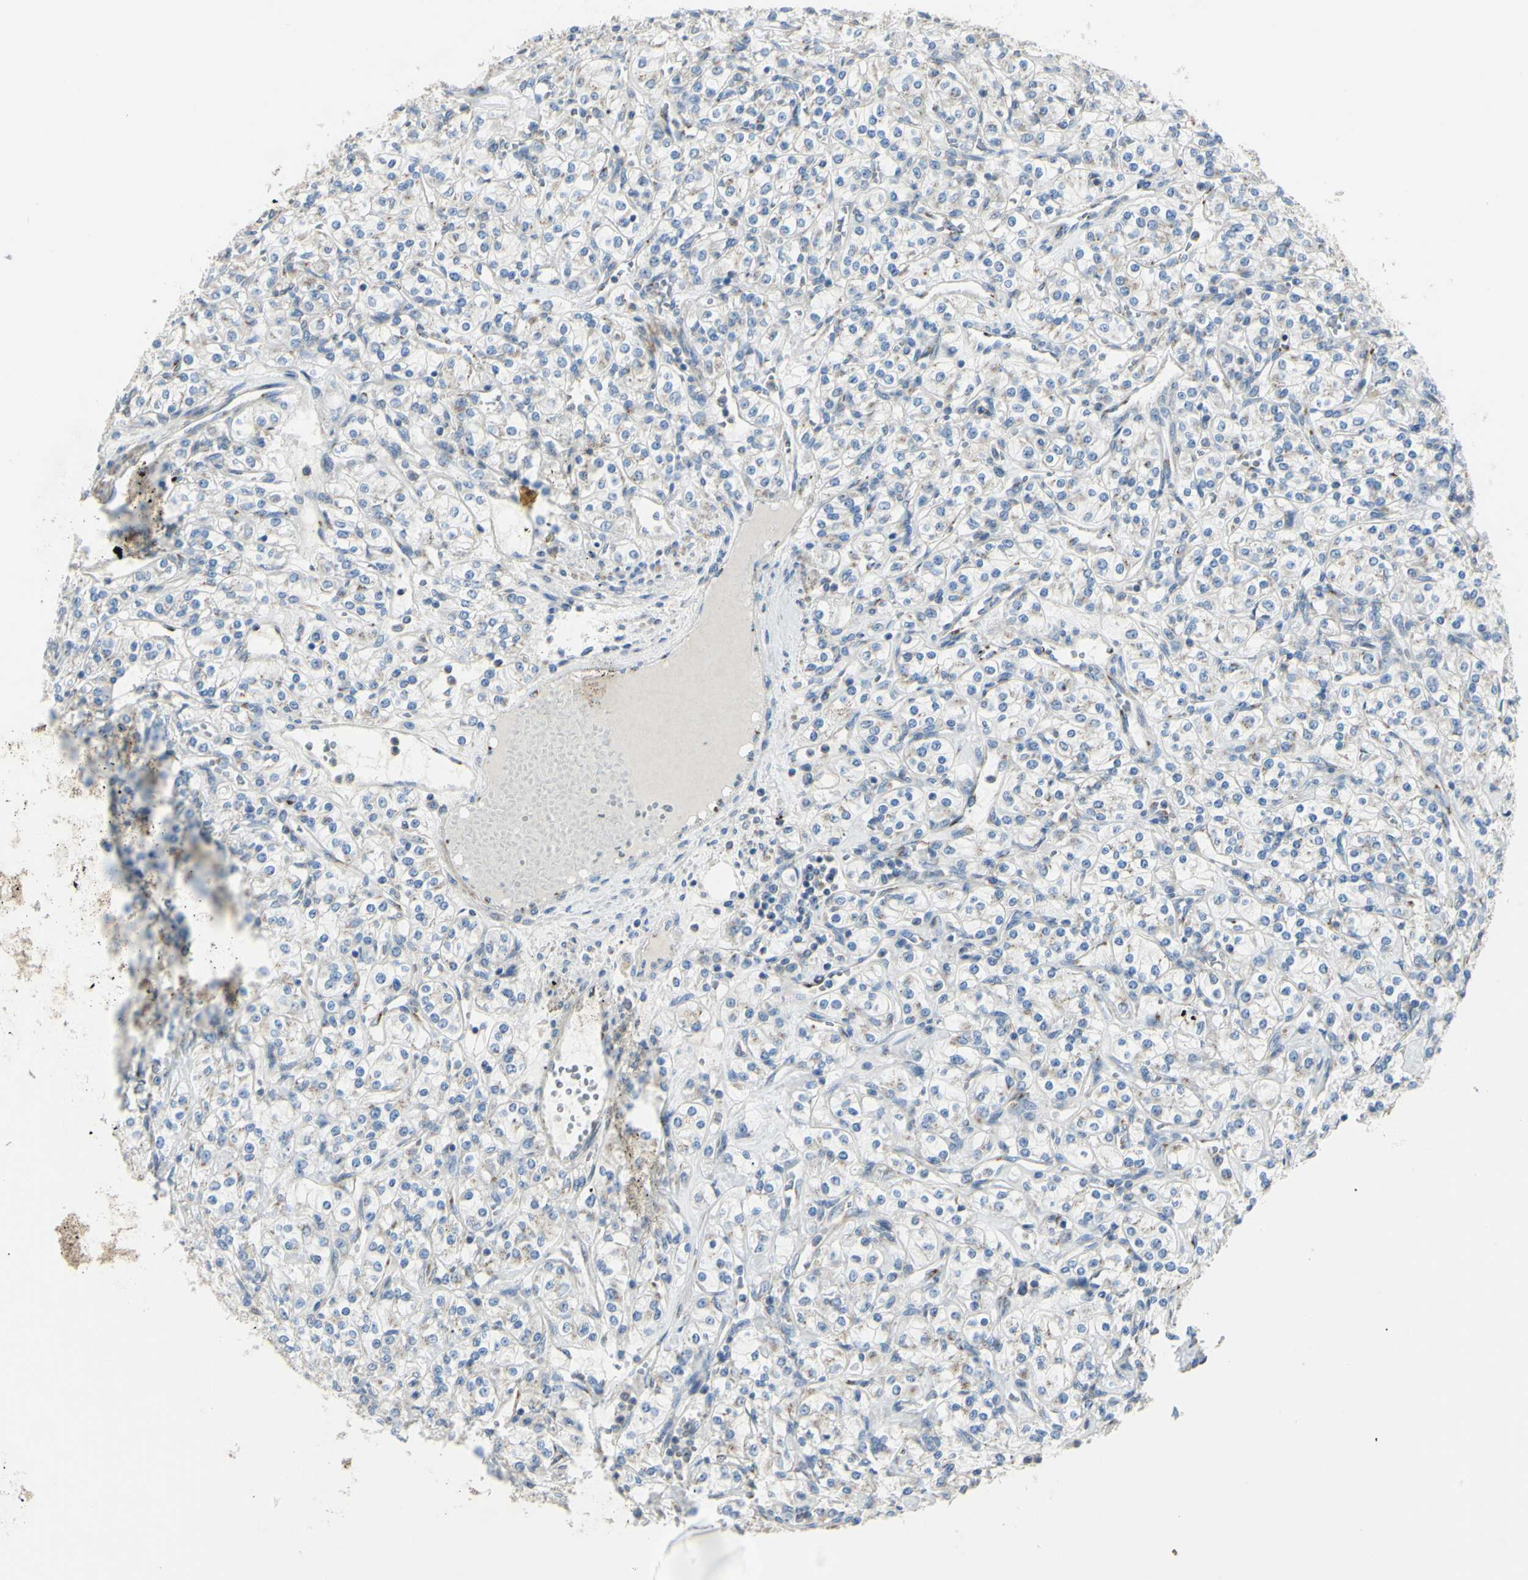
{"staining": {"intensity": "weak", "quantity": "<25%", "location": "cytoplasmic/membranous"}, "tissue": "renal cancer", "cell_type": "Tumor cells", "image_type": "cancer", "snomed": [{"axis": "morphology", "description": "Adenocarcinoma, NOS"}, {"axis": "topography", "description": "Kidney"}], "caption": "Immunohistochemical staining of renal cancer (adenocarcinoma) displays no significant expression in tumor cells. (Brightfield microscopy of DAB (3,3'-diaminobenzidine) immunohistochemistry at high magnification).", "gene": "B4GALT3", "patient": {"sex": "male", "age": 77}}